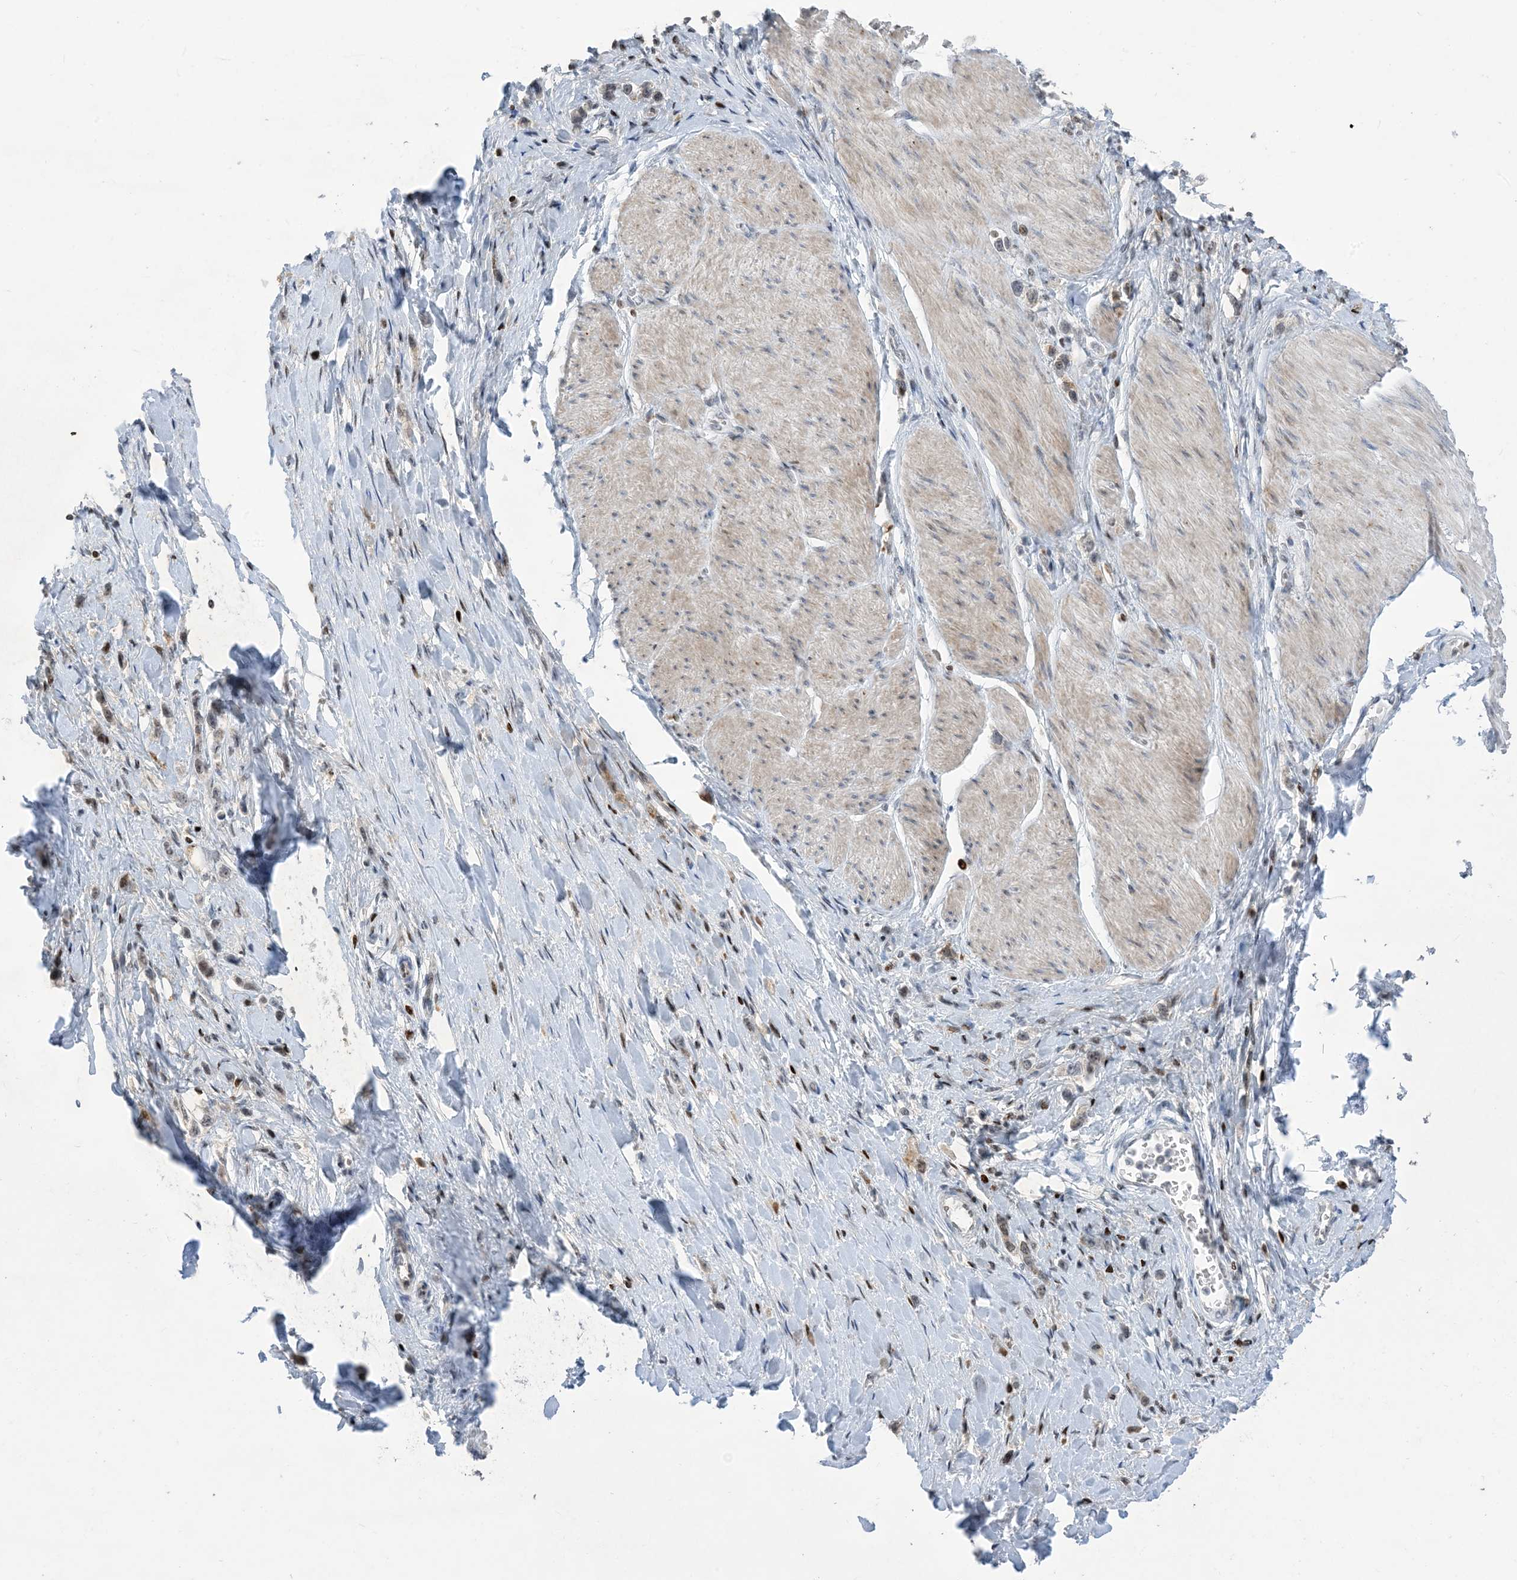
{"staining": {"intensity": "negative", "quantity": "none", "location": "none"}, "tissue": "stomach cancer", "cell_type": "Tumor cells", "image_type": "cancer", "snomed": [{"axis": "morphology", "description": "Adenocarcinoma, NOS"}, {"axis": "topography", "description": "Stomach"}], "caption": "This photomicrograph is of stomach cancer (adenocarcinoma) stained with IHC to label a protein in brown with the nuclei are counter-stained blue. There is no positivity in tumor cells.", "gene": "SLC25A53", "patient": {"sex": "female", "age": 65}}